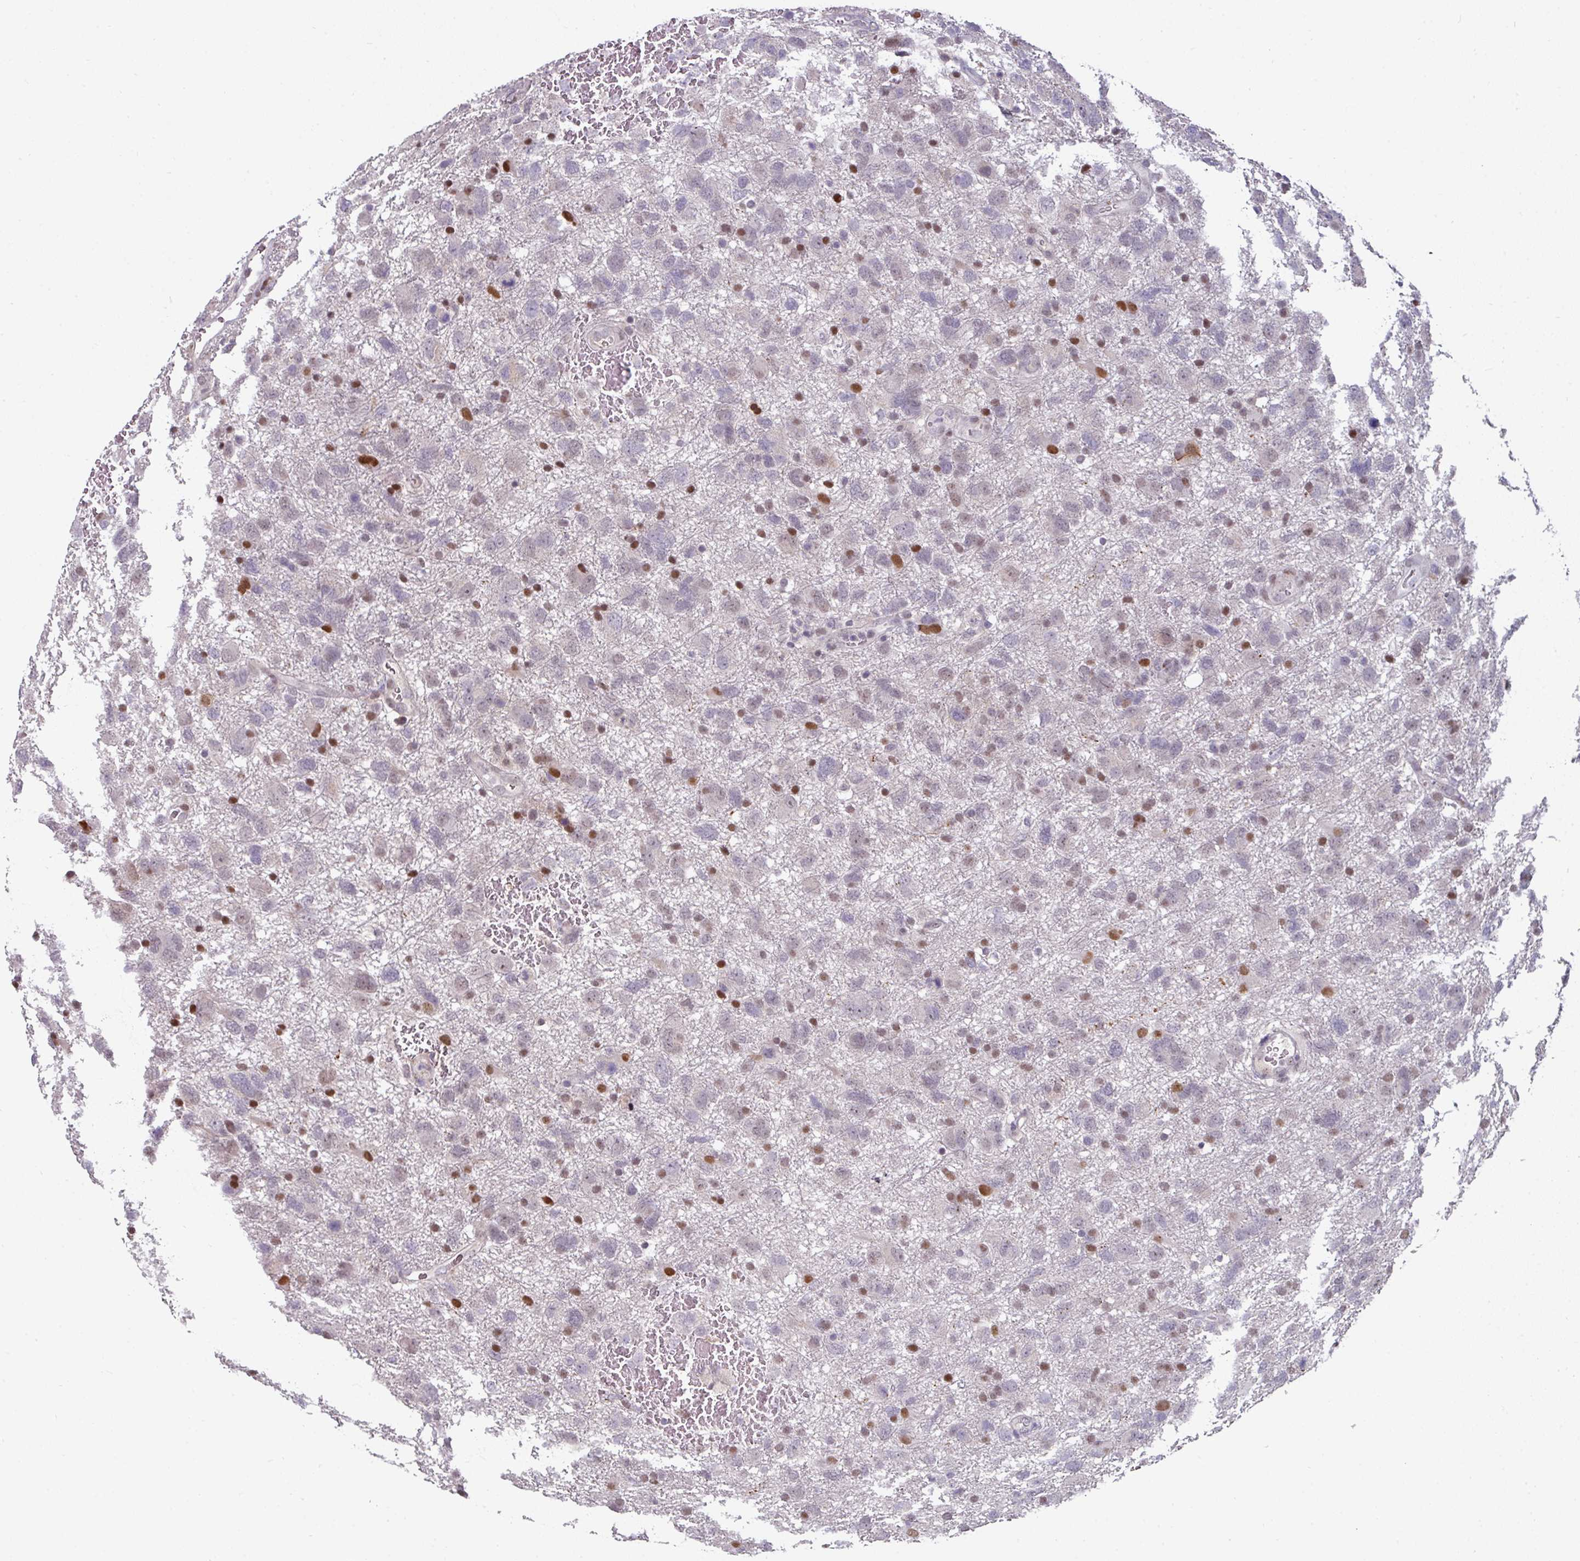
{"staining": {"intensity": "negative", "quantity": "none", "location": "none"}, "tissue": "glioma", "cell_type": "Tumor cells", "image_type": "cancer", "snomed": [{"axis": "morphology", "description": "Glioma, malignant, High grade"}, {"axis": "topography", "description": "Brain"}], "caption": "IHC photomicrograph of neoplastic tissue: glioma stained with DAB (3,3'-diaminobenzidine) demonstrates no significant protein staining in tumor cells. Nuclei are stained in blue.", "gene": "SWSAP1", "patient": {"sex": "male", "age": 61}}